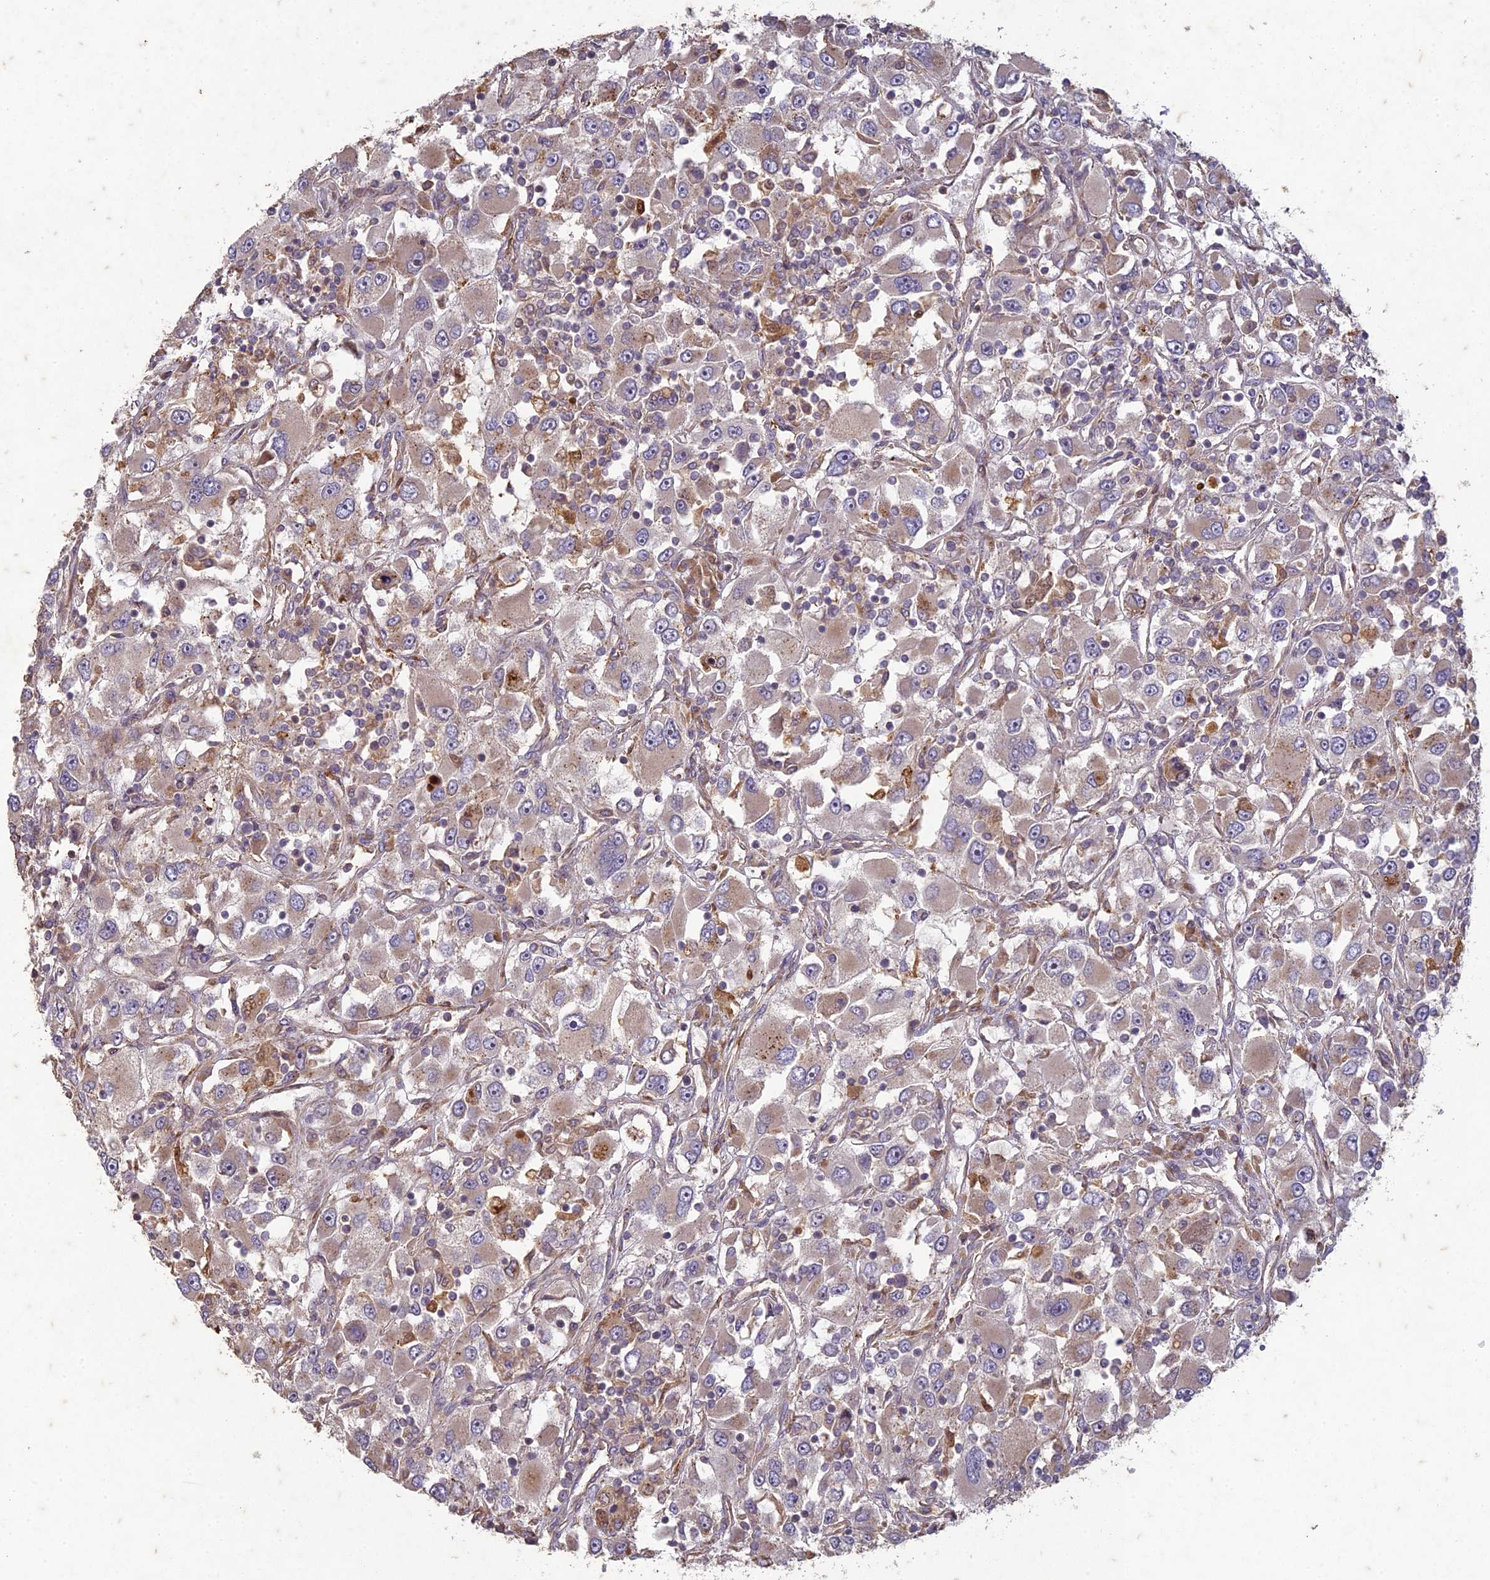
{"staining": {"intensity": "moderate", "quantity": "25%-75%", "location": "cytoplasmic/membranous"}, "tissue": "renal cancer", "cell_type": "Tumor cells", "image_type": "cancer", "snomed": [{"axis": "morphology", "description": "Adenocarcinoma, NOS"}, {"axis": "topography", "description": "Kidney"}], "caption": "A high-resolution photomicrograph shows immunohistochemistry (IHC) staining of renal adenocarcinoma, which shows moderate cytoplasmic/membranous staining in approximately 25%-75% of tumor cells.", "gene": "TCF25", "patient": {"sex": "female", "age": 52}}